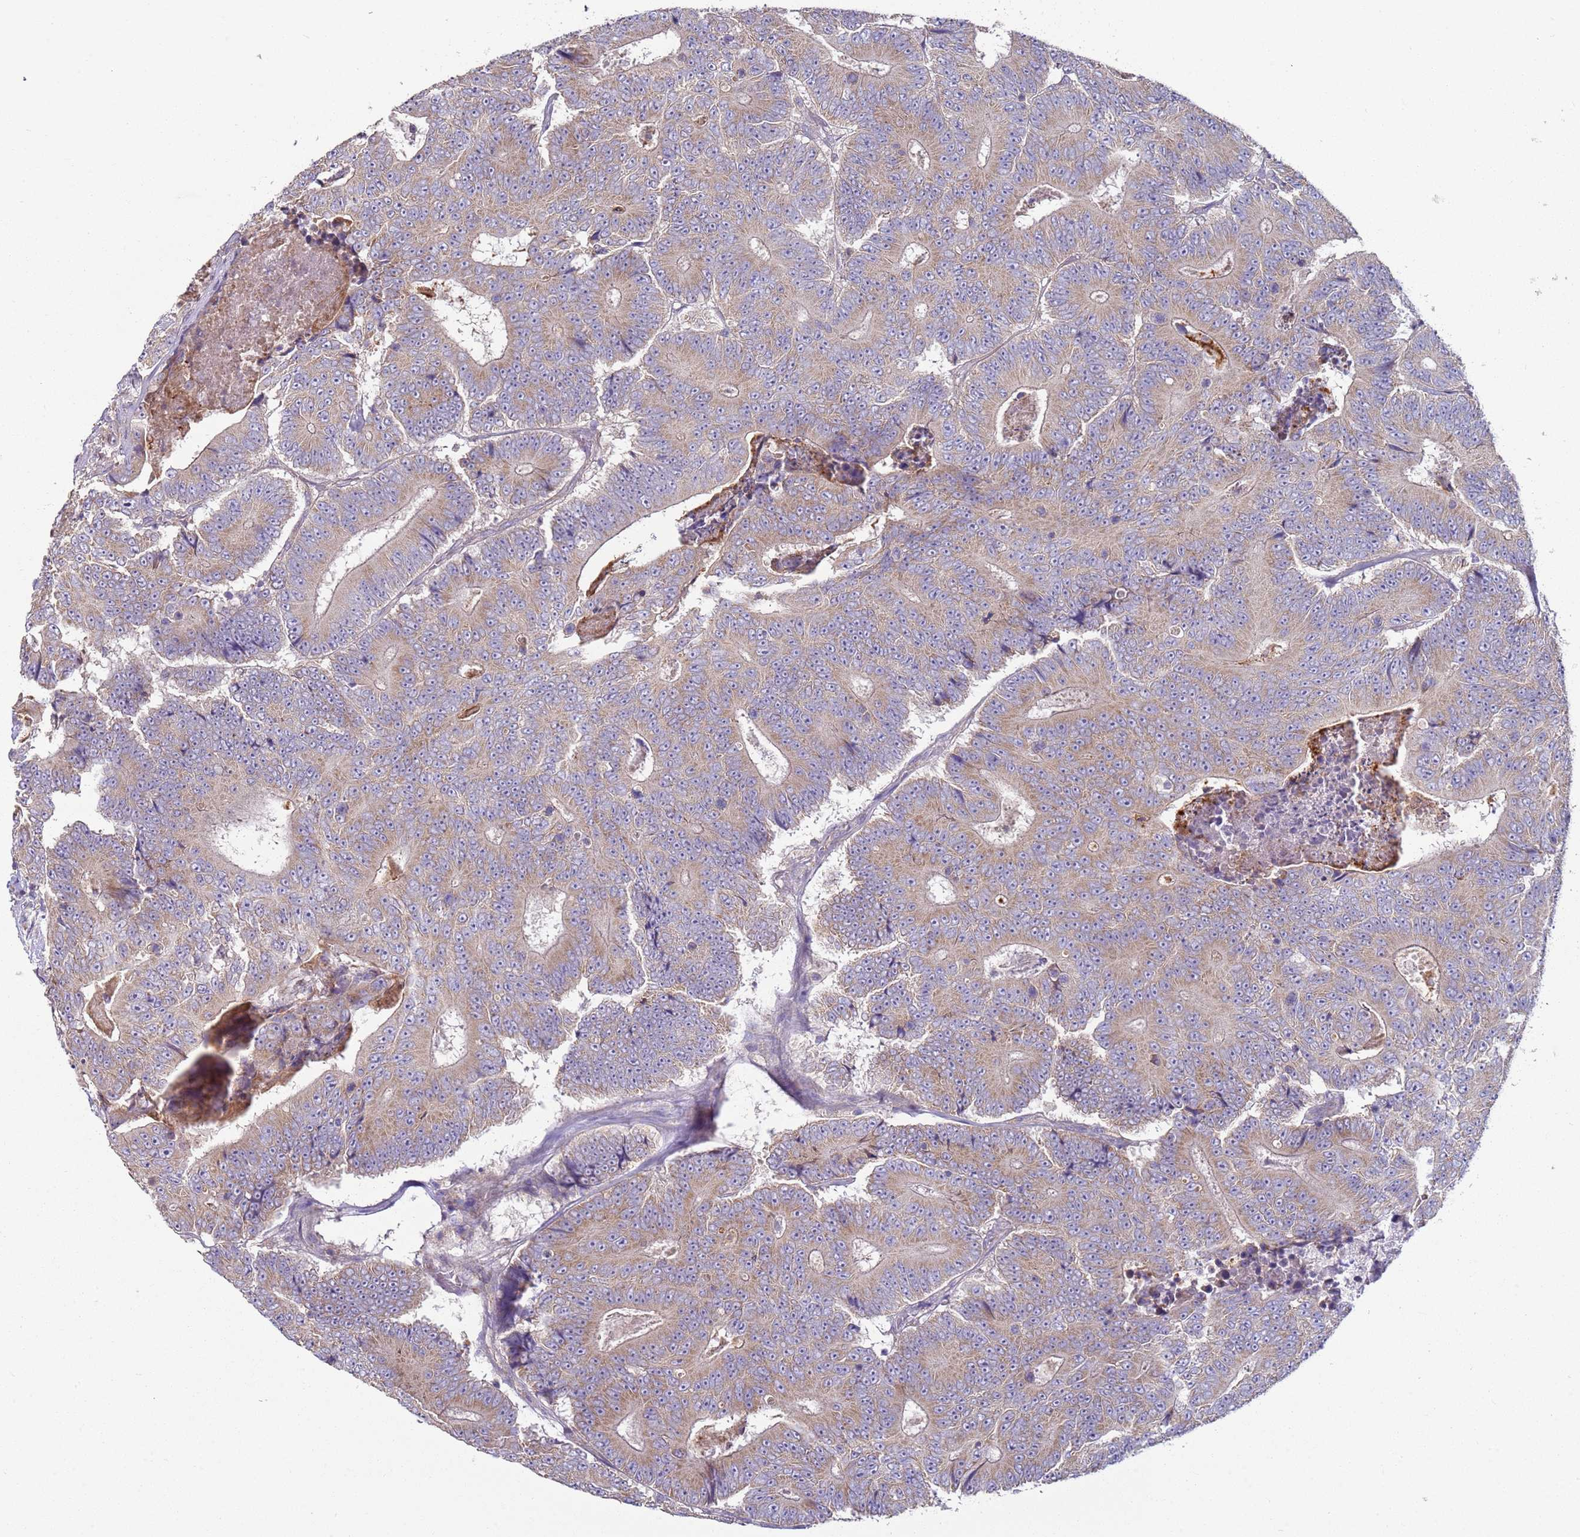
{"staining": {"intensity": "weak", "quantity": ">75%", "location": "cytoplasmic/membranous"}, "tissue": "colorectal cancer", "cell_type": "Tumor cells", "image_type": "cancer", "snomed": [{"axis": "morphology", "description": "Adenocarcinoma, NOS"}, {"axis": "topography", "description": "Colon"}], "caption": "This photomicrograph shows IHC staining of colorectal adenocarcinoma, with low weak cytoplasmic/membranous staining in about >75% of tumor cells.", "gene": "DIP2B", "patient": {"sex": "male", "age": 83}}